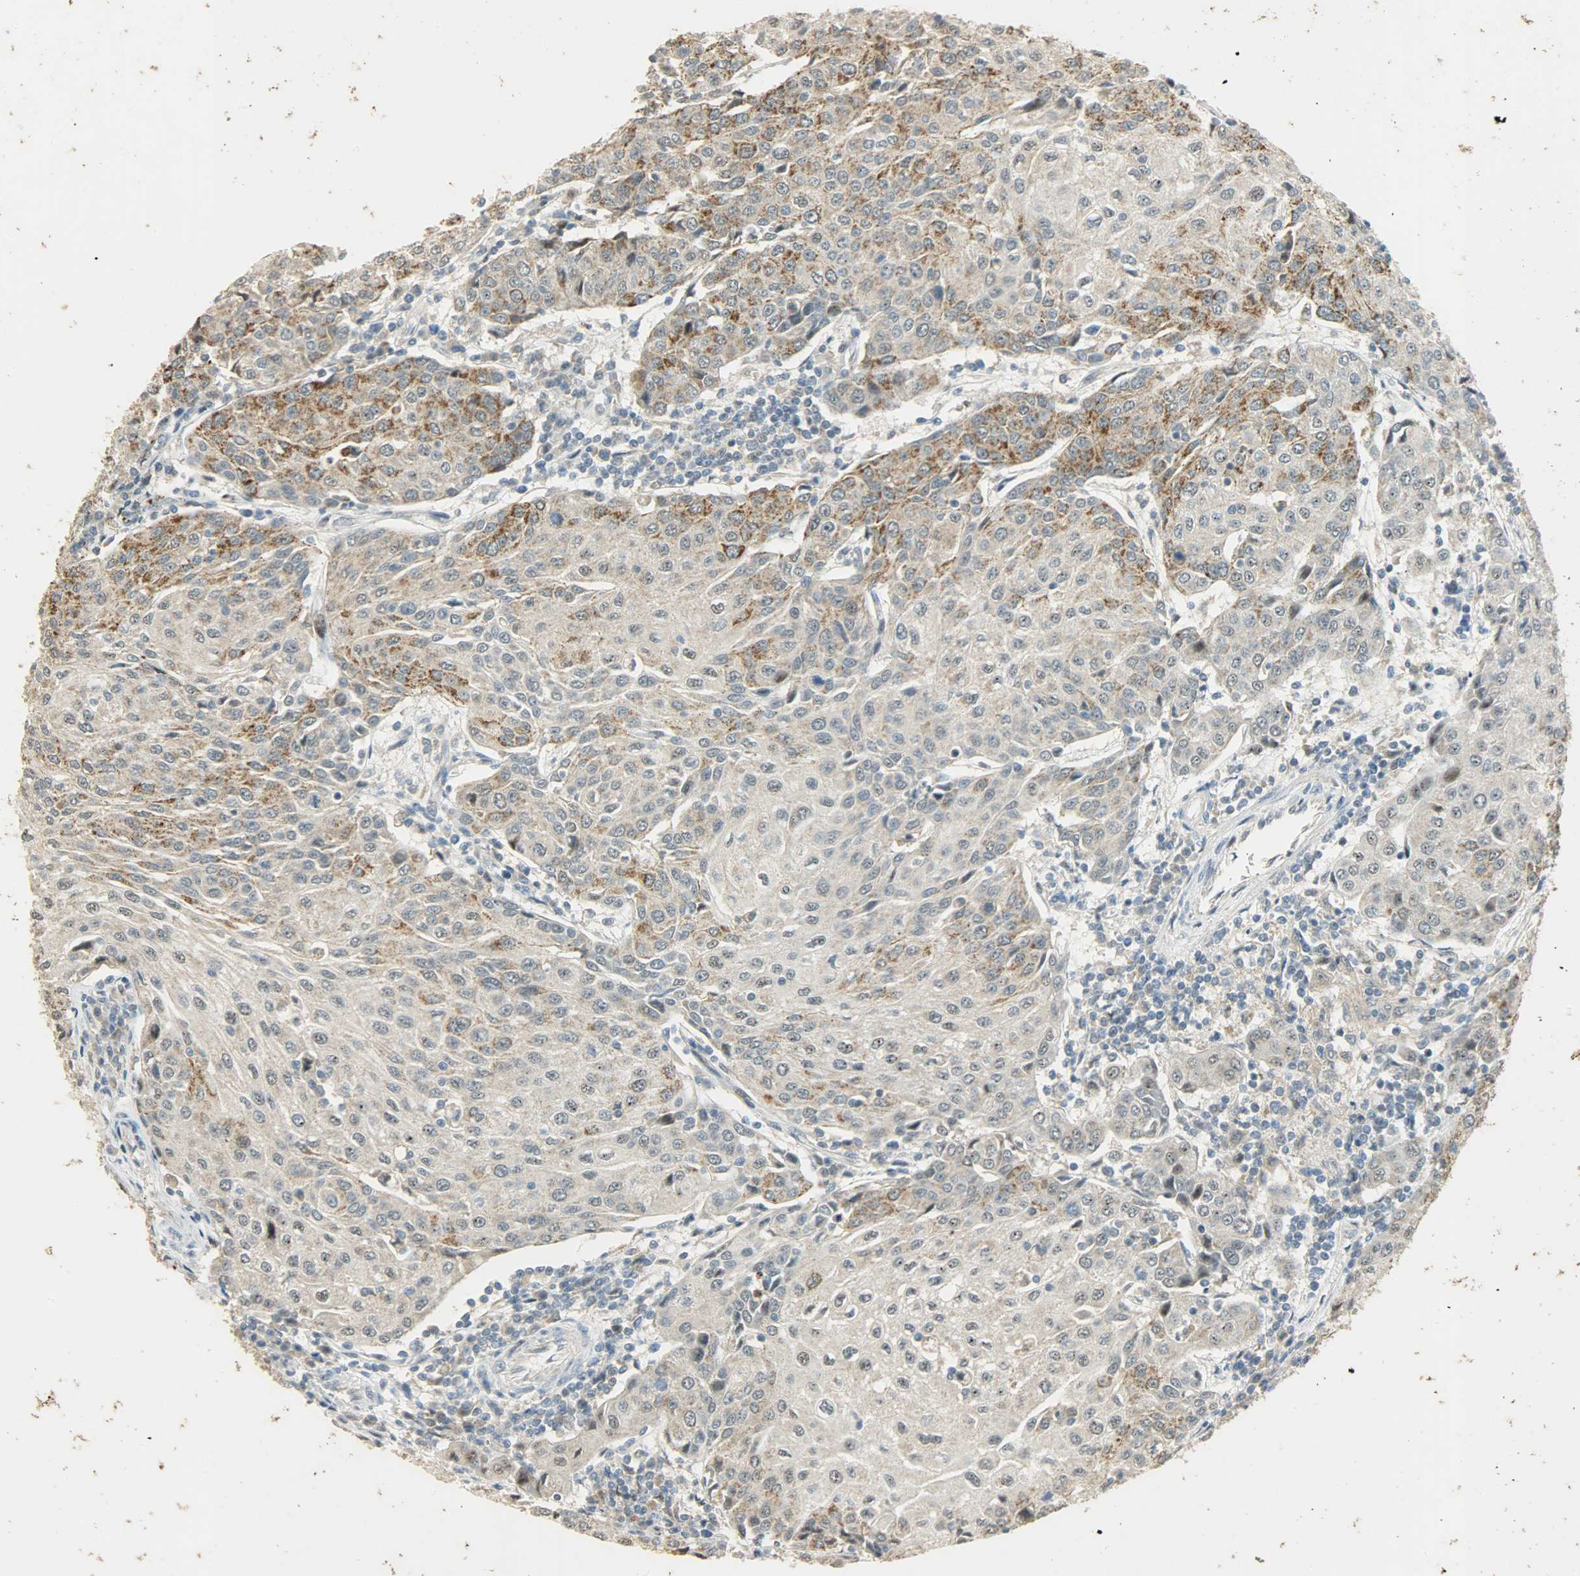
{"staining": {"intensity": "weak", "quantity": ">75%", "location": "cytoplasmic/membranous"}, "tissue": "urothelial cancer", "cell_type": "Tumor cells", "image_type": "cancer", "snomed": [{"axis": "morphology", "description": "Urothelial carcinoma, High grade"}, {"axis": "topography", "description": "Urinary bladder"}], "caption": "A micrograph showing weak cytoplasmic/membranous staining in about >75% of tumor cells in urothelial carcinoma (high-grade), as visualized by brown immunohistochemical staining.", "gene": "HDHD5", "patient": {"sex": "female", "age": 85}}